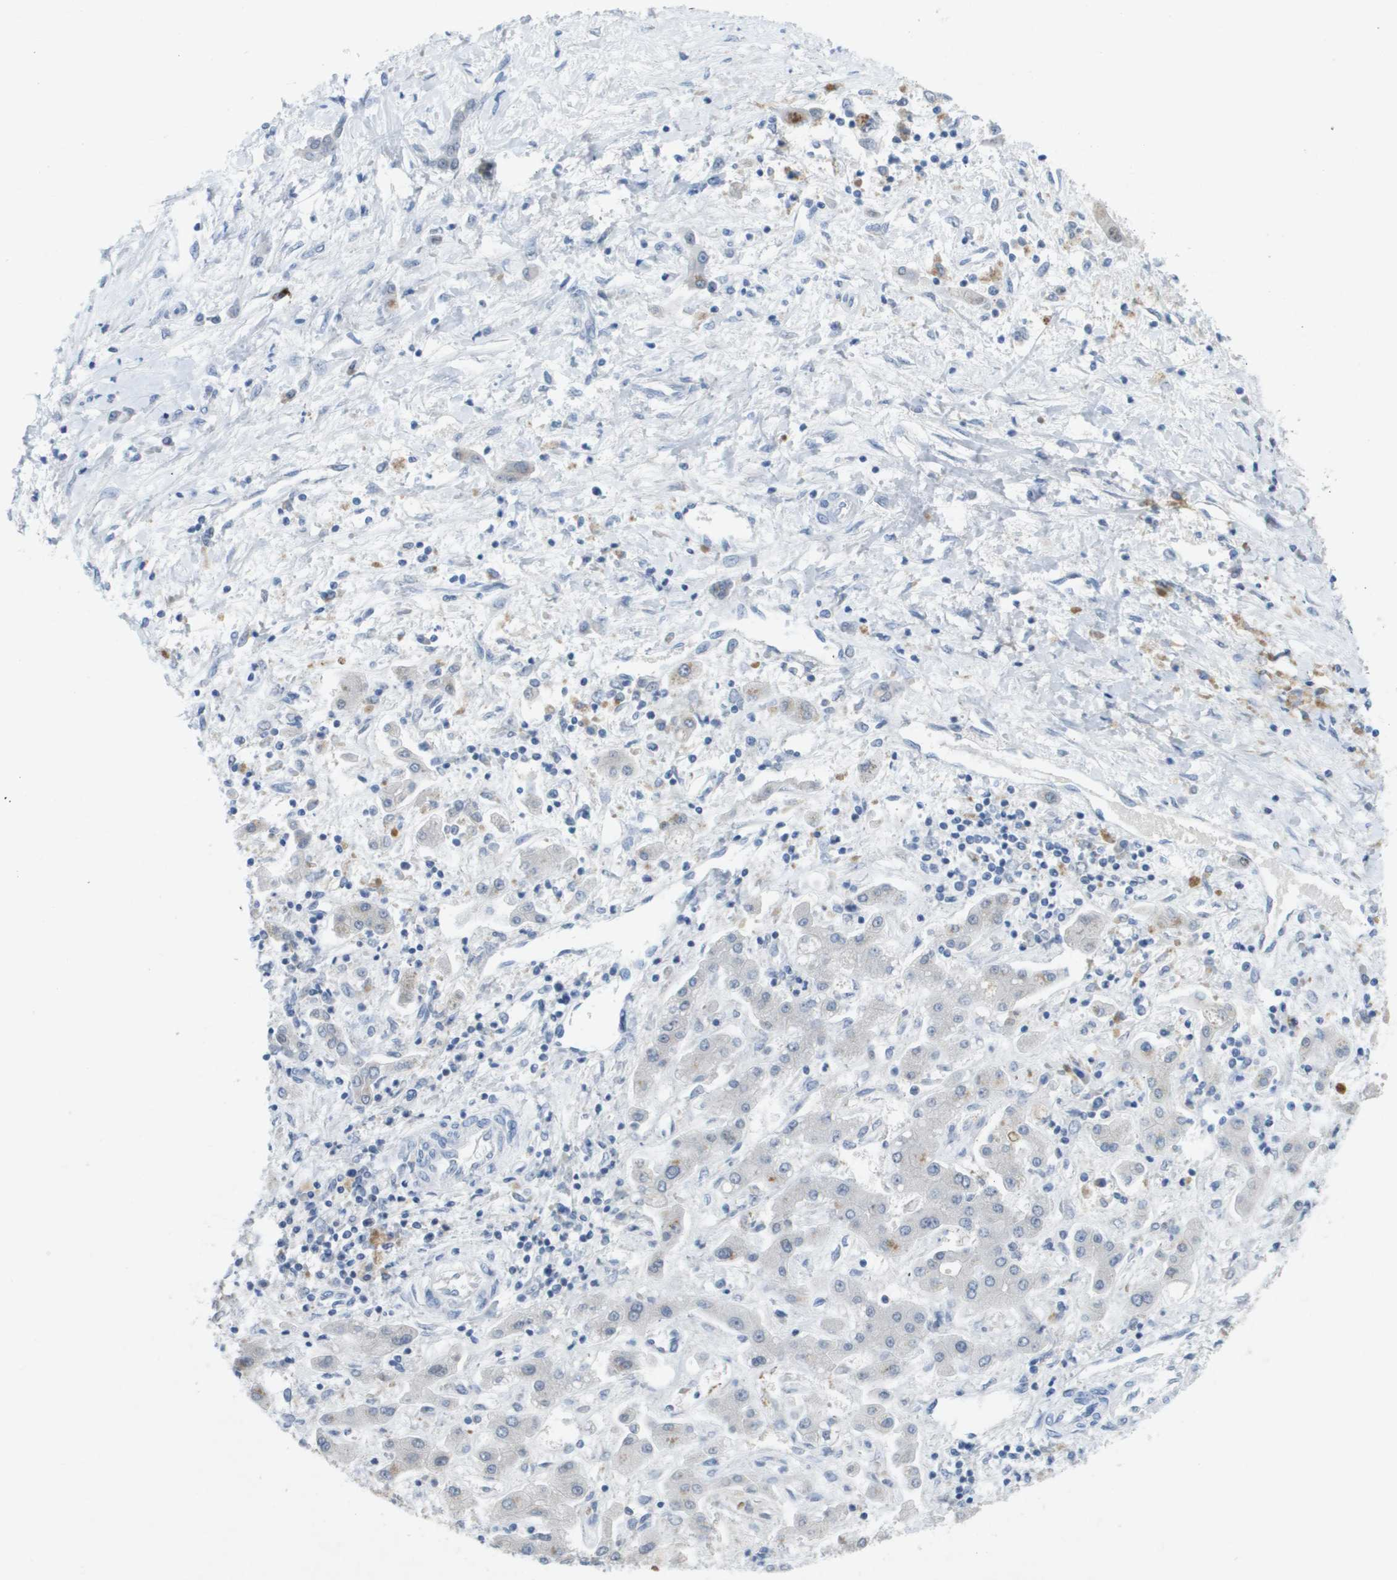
{"staining": {"intensity": "negative", "quantity": "none", "location": "none"}, "tissue": "liver cancer", "cell_type": "Tumor cells", "image_type": "cancer", "snomed": [{"axis": "morphology", "description": "Cholangiocarcinoma"}, {"axis": "topography", "description": "Liver"}], "caption": "A high-resolution photomicrograph shows immunohistochemistry (IHC) staining of liver cholangiocarcinoma, which demonstrates no significant positivity in tumor cells.", "gene": "TP53RK", "patient": {"sex": "male", "age": 50}}